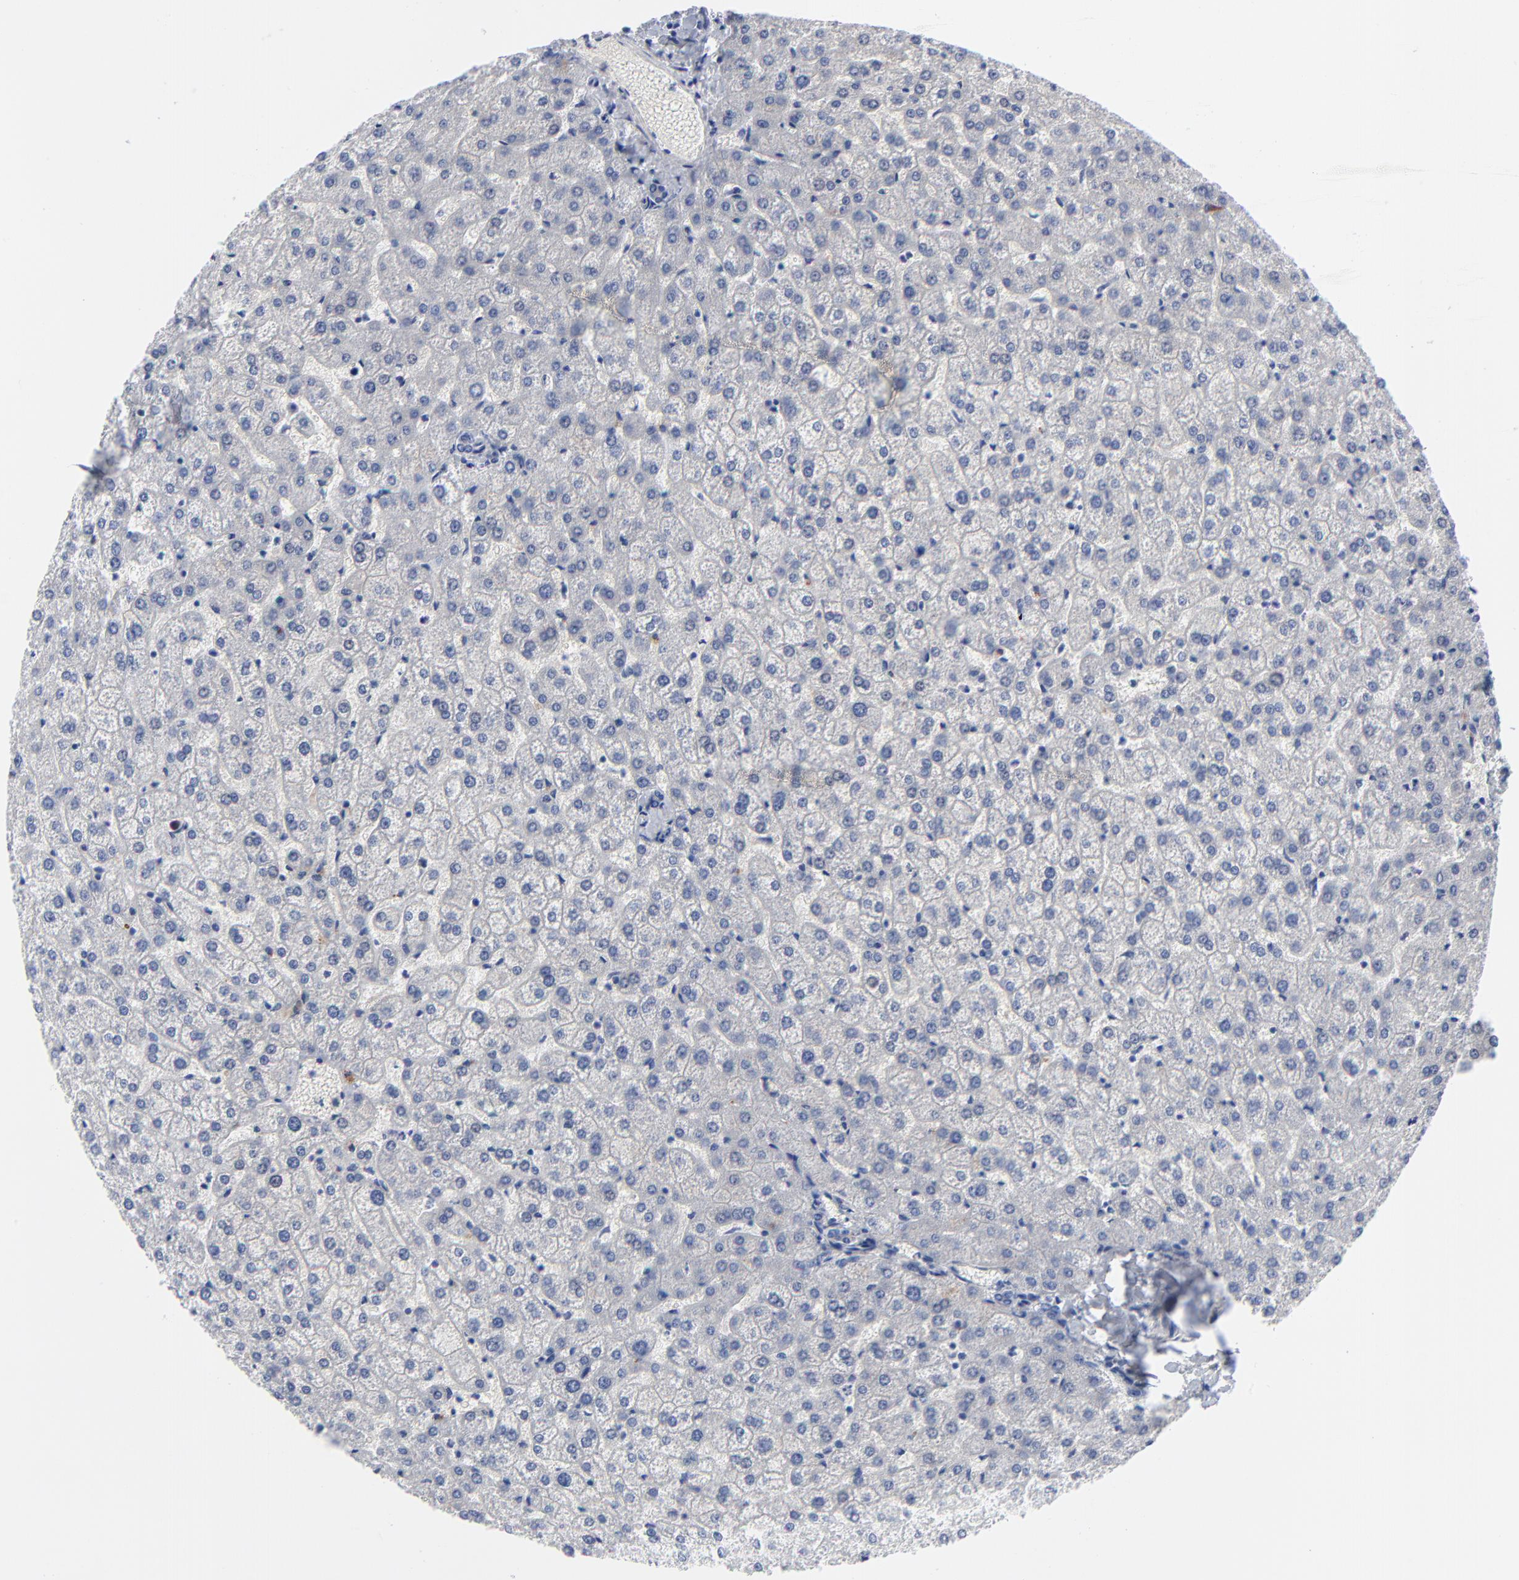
{"staining": {"intensity": "negative", "quantity": "none", "location": "none"}, "tissue": "liver", "cell_type": "Cholangiocytes", "image_type": "normal", "snomed": [{"axis": "morphology", "description": "Normal tissue, NOS"}, {"axis": "topography", "description": "Liver"}], "caption": "This is an immunohistochemistry photomicrograph of unremarkable liver. There is no staining in cholangiocytes.", "gene": "CDK1", "patient": {"sex": "female", "age": 32}}